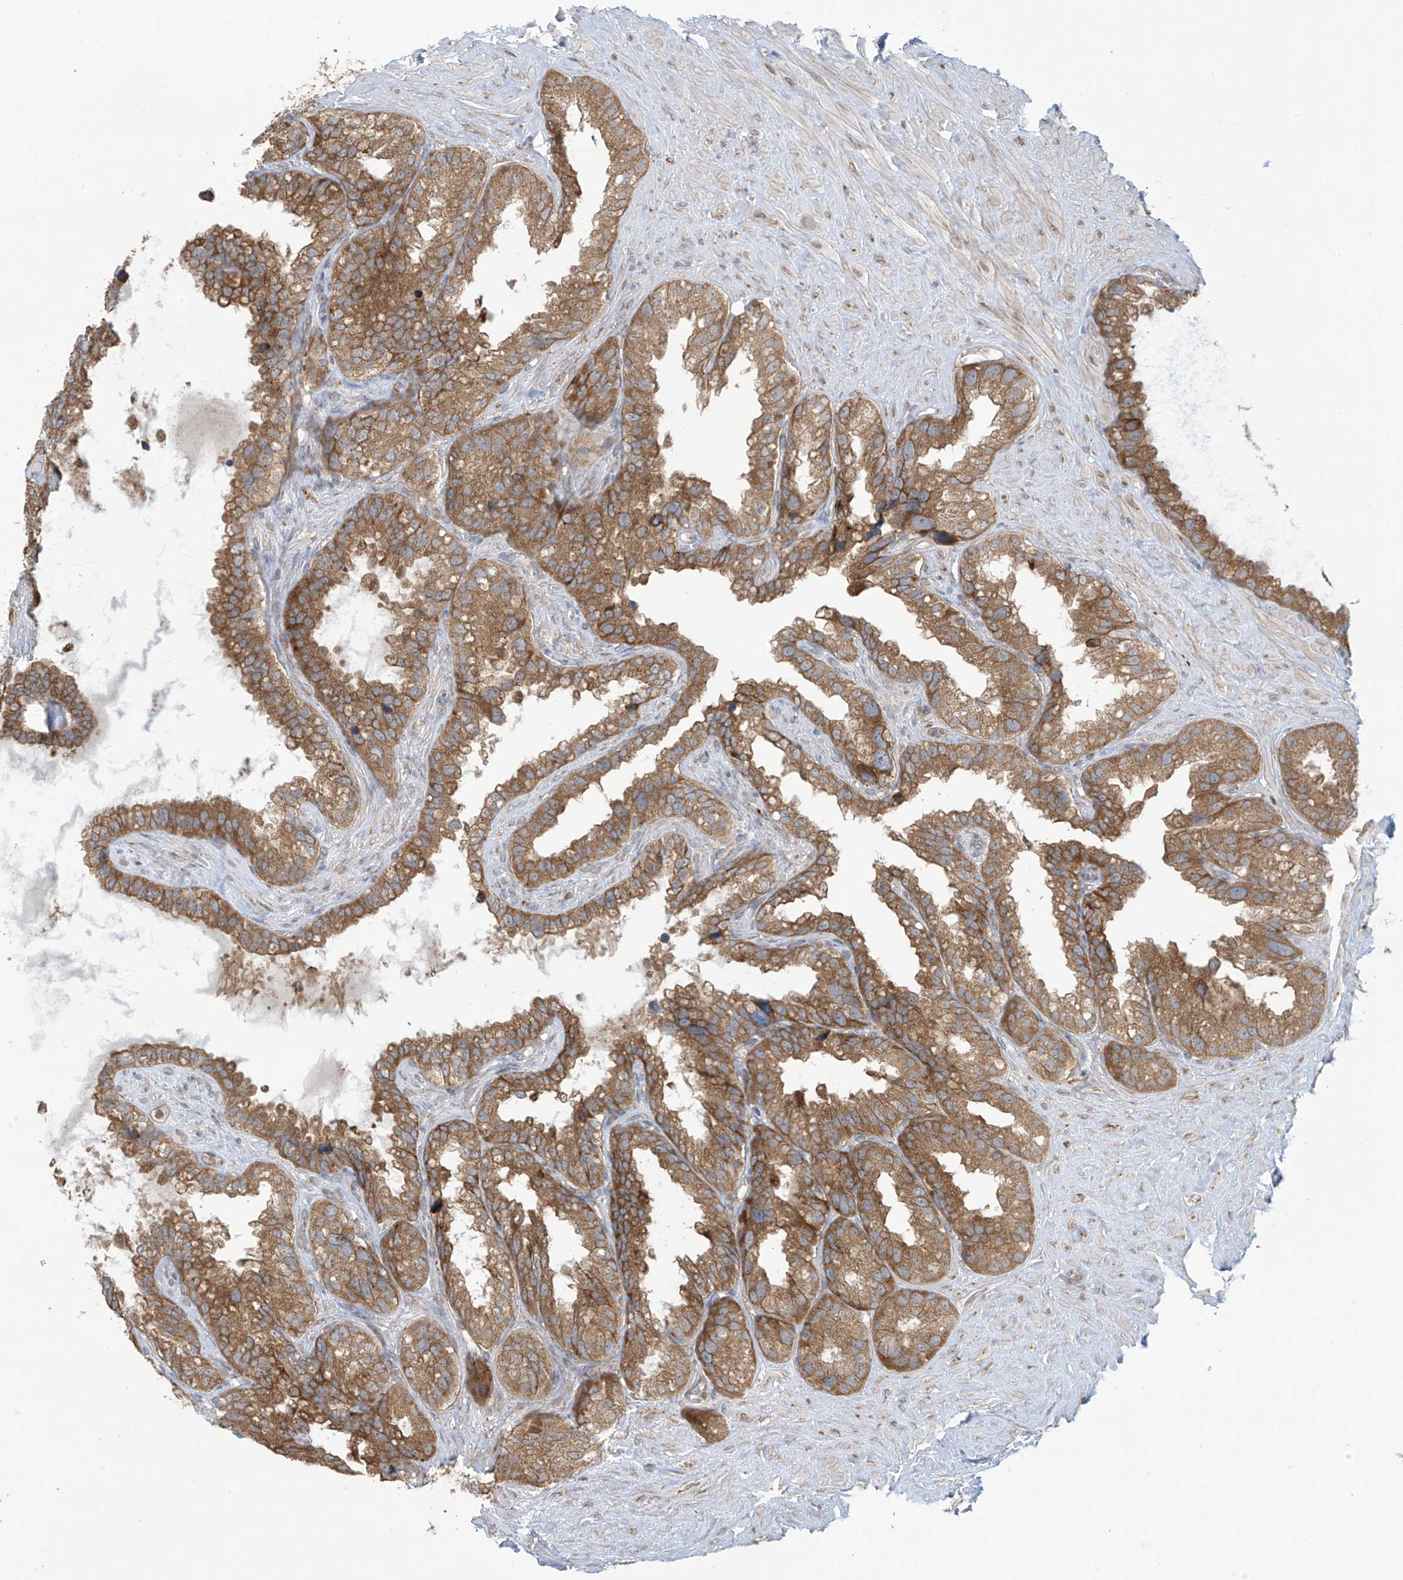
{"staining": {"intensity": "moderate", "quantity": "25%-75%", "location": "cytoplasmic/membranous"}, "tissue": "seminal vesicle", "cell_type": "Glandular cells", "image_type": "normal", "snomed": [{"axis": "morphology", "description": "Normal tissue, NOS"}, {"axis": "topography", "description": "Seminal veicle"}], "caption": "Immunohistochemistry (IHC) (DAB) staining of benign seminal vesicle displays moderate cytoplasmic/membranous protein staining in approximately 25%-75% of glandular cells. (IHC, brightfield microscopy, high magnification).", "gene": "KIAA1522", "patient": {"sex": "male", "age": 80}}